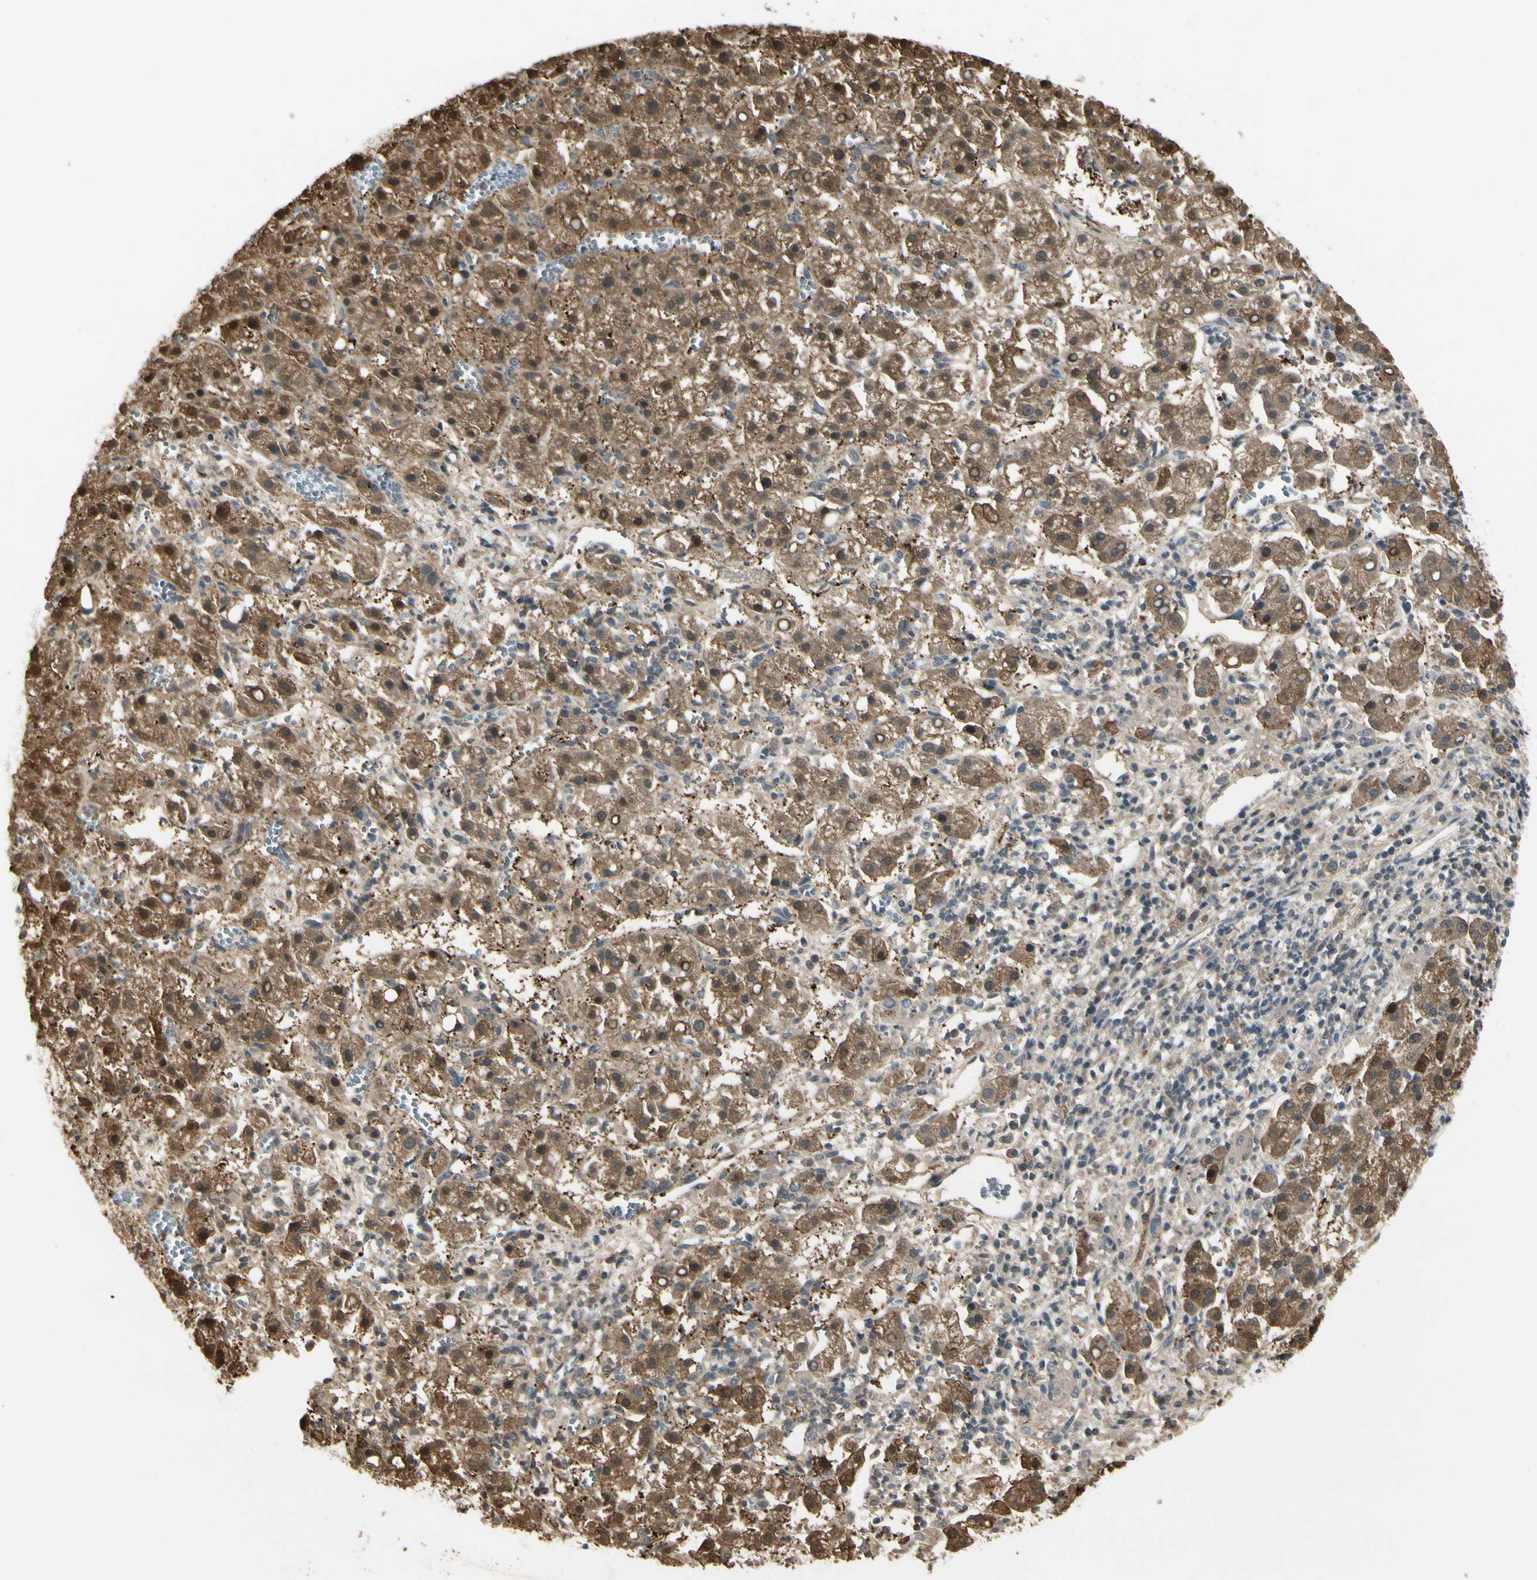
{"staining": {"intensity": "moderate", "quantity": ">75%", "location": "cytoplasmic/membranous"}, "tissue": "liver cancer", "cell_type": "Tumor cells", "image_type": "cancer", "snomed": [{"axis": "morphology", "description": "Carcinoma, Hepatocellular, NOS"}, {"axis": "topography", "description": "Liver"}], "caption": "Immunohistochemistry image of human liver cancer (hepatocellular carcinoma) stained for a protein (brown), which shows medium levels of moderate cytoplasmic/membranous staining in approximately >75% of tumor cells.", "gene": "EVC", "patient": {"sex": "male", "age": 80}}